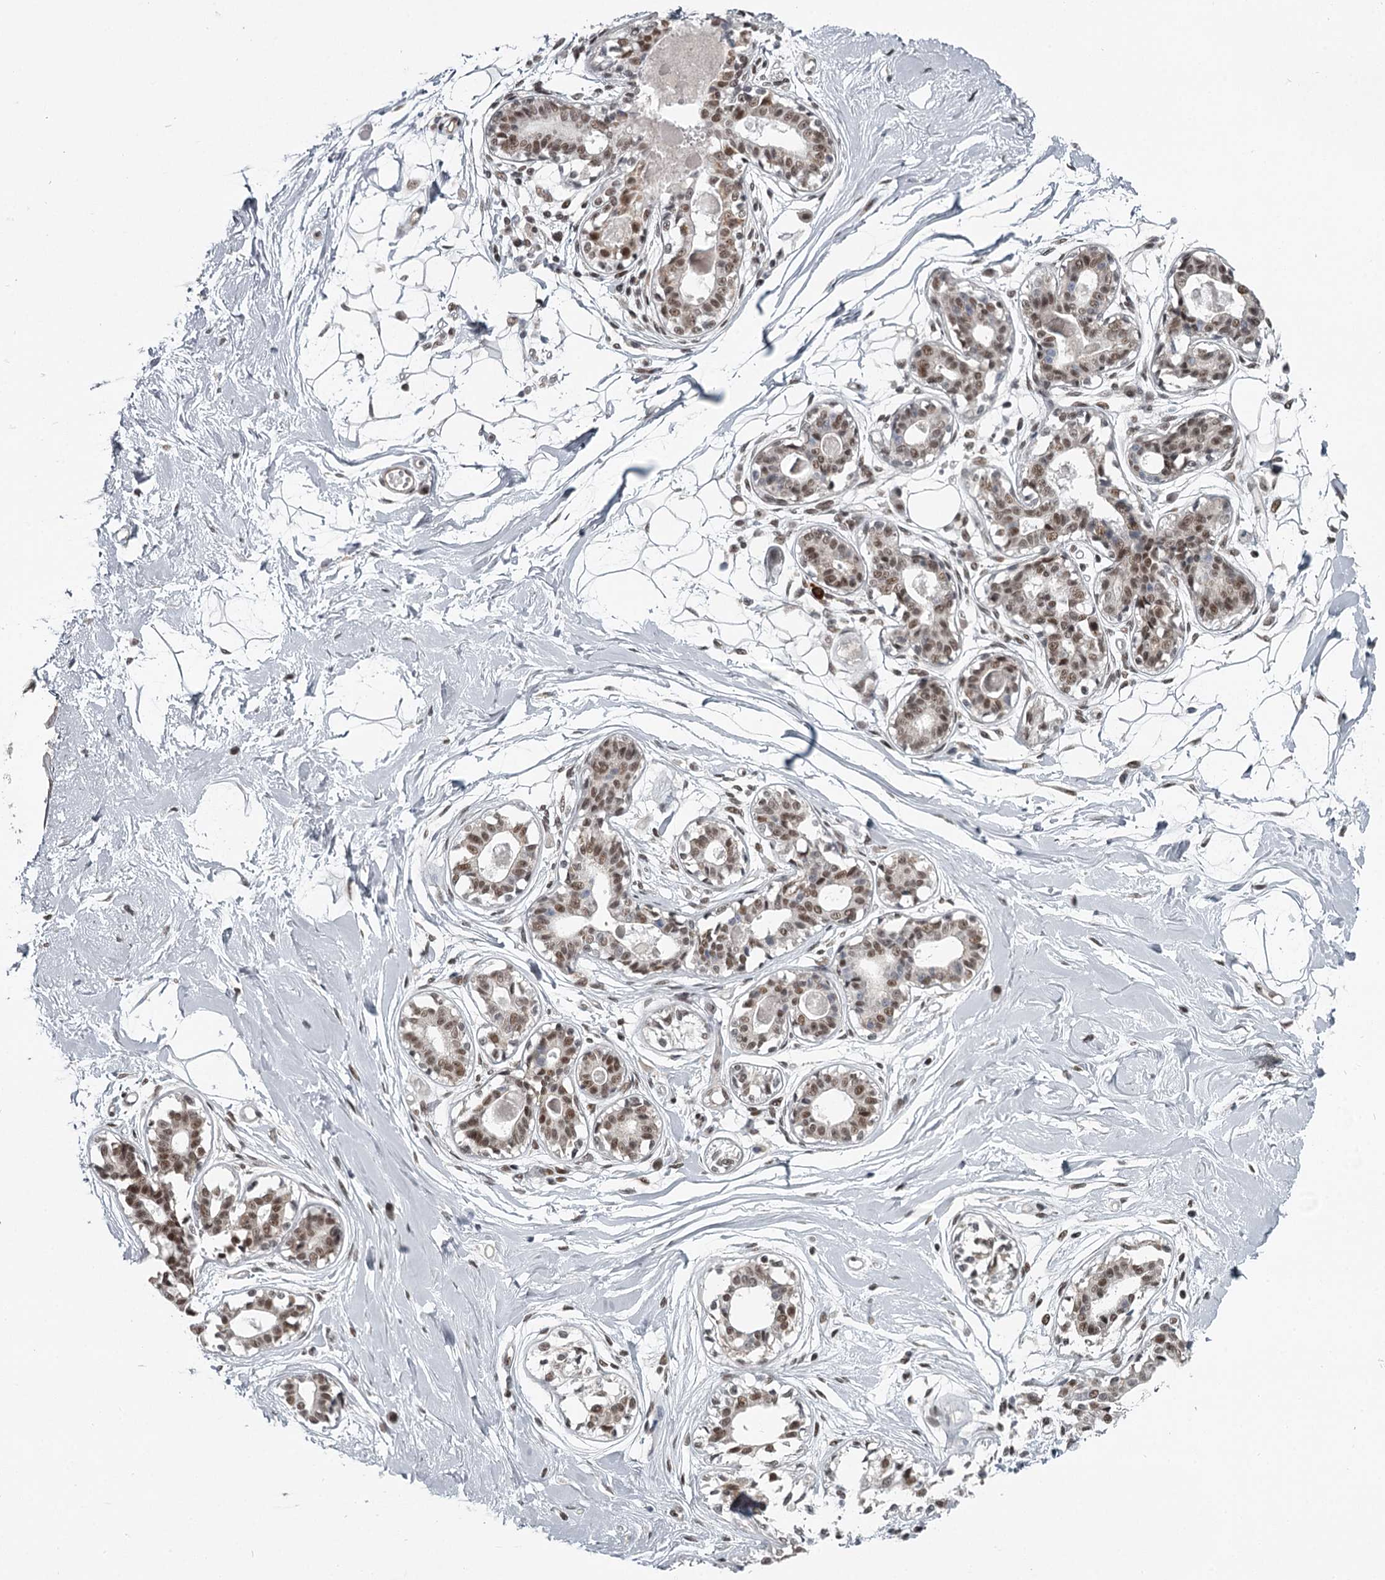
{"staining": {"intensity": "negative", "quantity": "none", "location": "none"}, "tissue": "breast", "cell_type": "Adipocytes", "image_type": "normal", "snomed": [{"axis": "morphology", "description": "Normal tissue, NOS"}, {"axis": "topography", "description": "Breast"}], "caption": "There is no significant positivity in adipocytes of breast. The staining was performed using DAB (3,3'-diaminobenzidine) to visualize the protein expression in brown, while the nuclei were stained in blue with hematoxylin (Magnification: 20x).", "gene": "FAM13C", "patient": {"sex": "female", "age": 45}}